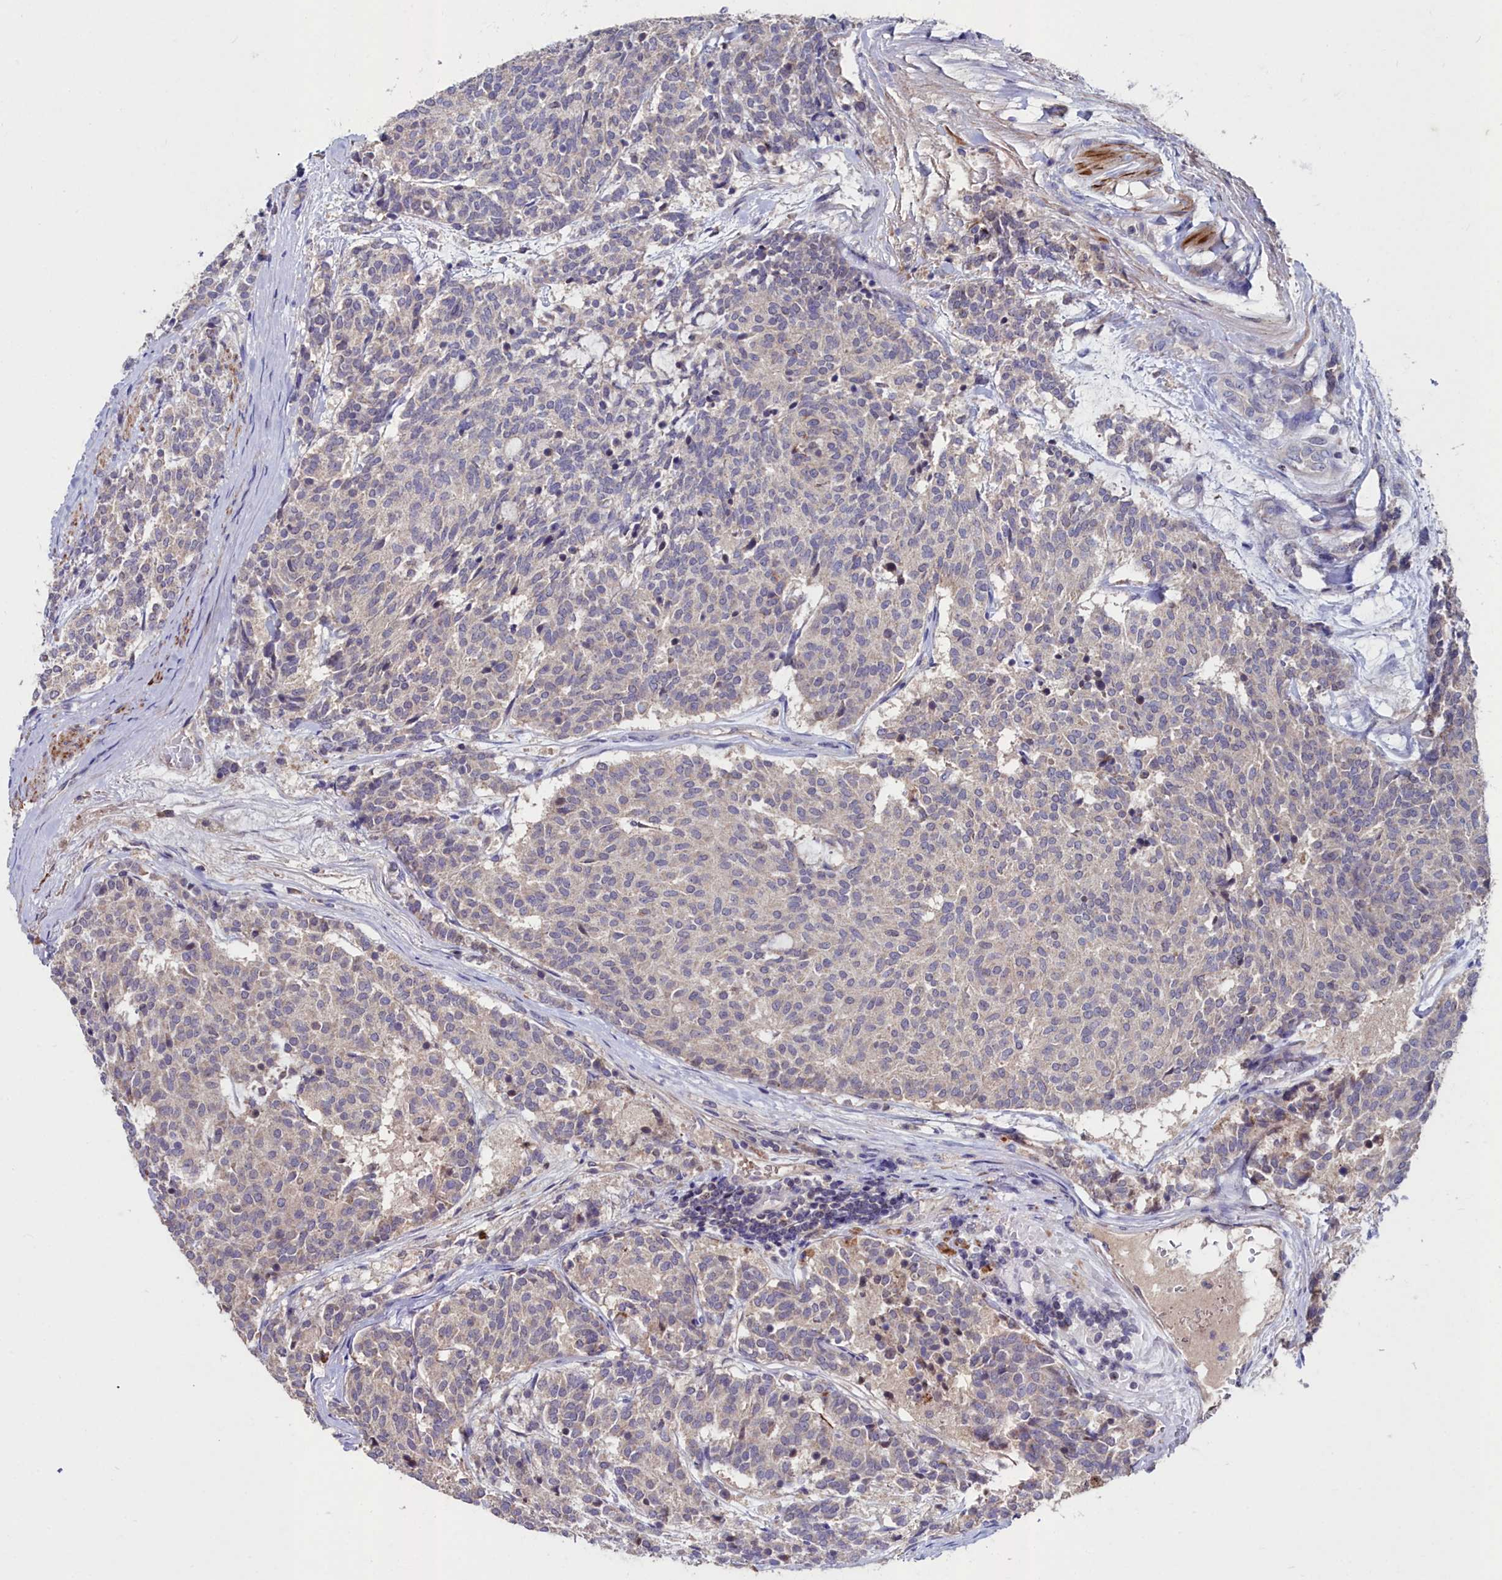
{"staining": {"intensity": "negative", "quantity": "none", "location": "none"}, "tissue": "carcinoid", "cell_type": "Tumor cells", "image_type": "cancer", "snomed": [{"axis": "morphology", "description": "Carcinoid, malignant, NOS"}, {"axis": "topography", "description": "Pancreas"}], "caption": "A high-resolution histopathology image shows immunohistochemistry staining of carcinoid, which demonstrates no significant expression in tumor cells.", "gene": "AMBRA1", "patient": {"sex": "female", "age": 54}}